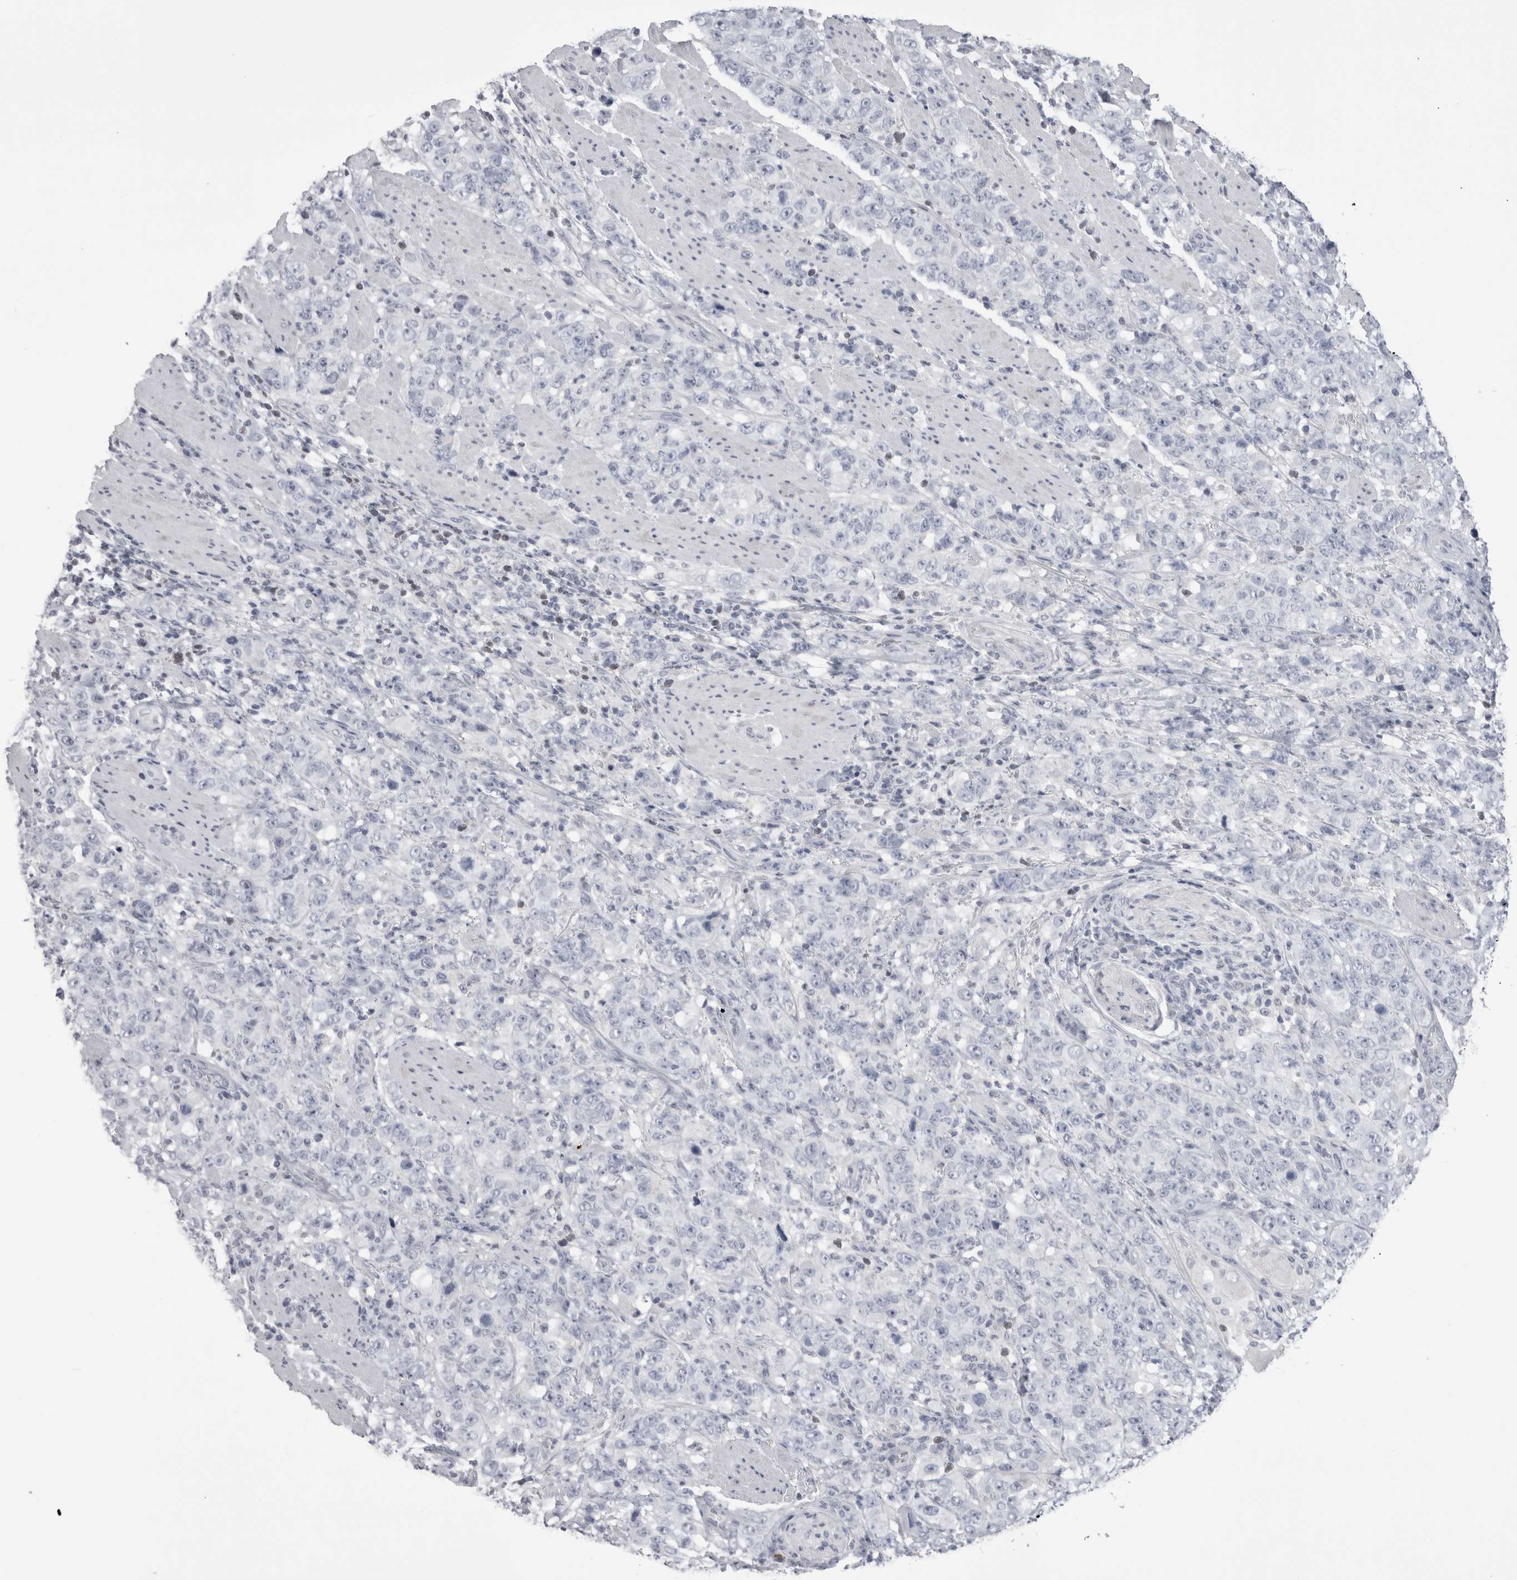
{"staining": {"intensity": "negative", "quantity": "none", "location": "none"}, "tissue": "stomach cancer", "cell_type": "Tumor cells", "image_type": "cancer", "snomed": [{"axis": "morphology", "description": "Adenocarcinoma, NOS"}, {"axis": "topography", "description": "Stomach"}], "caption": "Tumor cells show no significant staining in stomach cancer. The staining was performed using DAB to visualize the protein expression in brown, while the nuclei were stained in blue with hematoxylin (Magnification: 20x).", "gene": "FNDC8", "patient": {"sex": "male", "age": 48}}